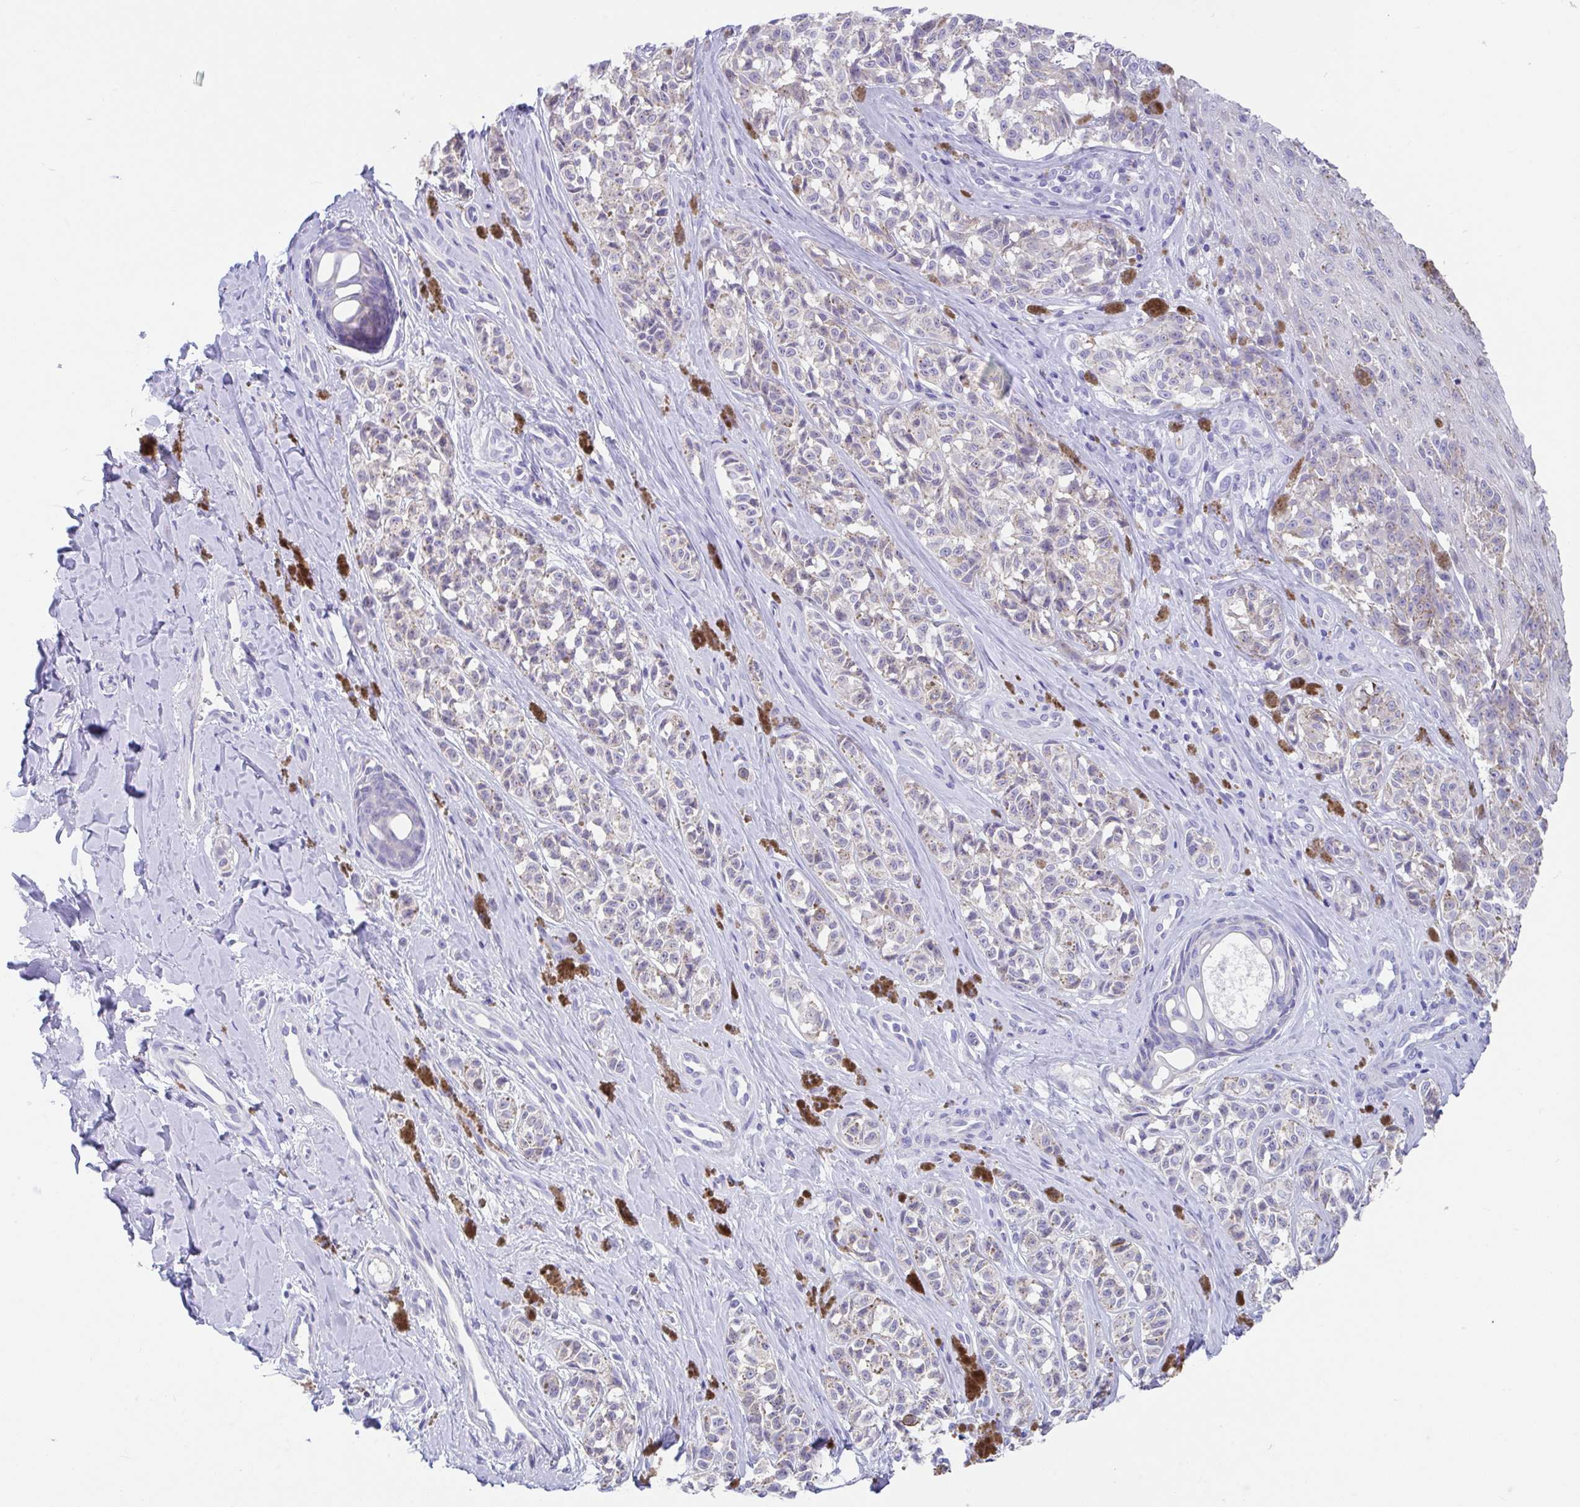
{"staining": {"intensity": "negative", "quantity": "none", "location": "none"}, "tissue": "melanoma", "cell_type": "Tumor cells", "image_type": "cancer", "snomed": [{"axis": "morphology", "description": "Malignant melanoma, NOS"}, {"axis": "topography", "description": "Skin"}], "caption": "High magnification brightfield microscopy of melanoma stained with DAB (3,3'-diaminobenzidine) (brown) and counterstained with hematoxylin (blue): tumor cells show no significant expression.", "gene": "CCSAP", "patient": {"sex": "female", "age": 65}}